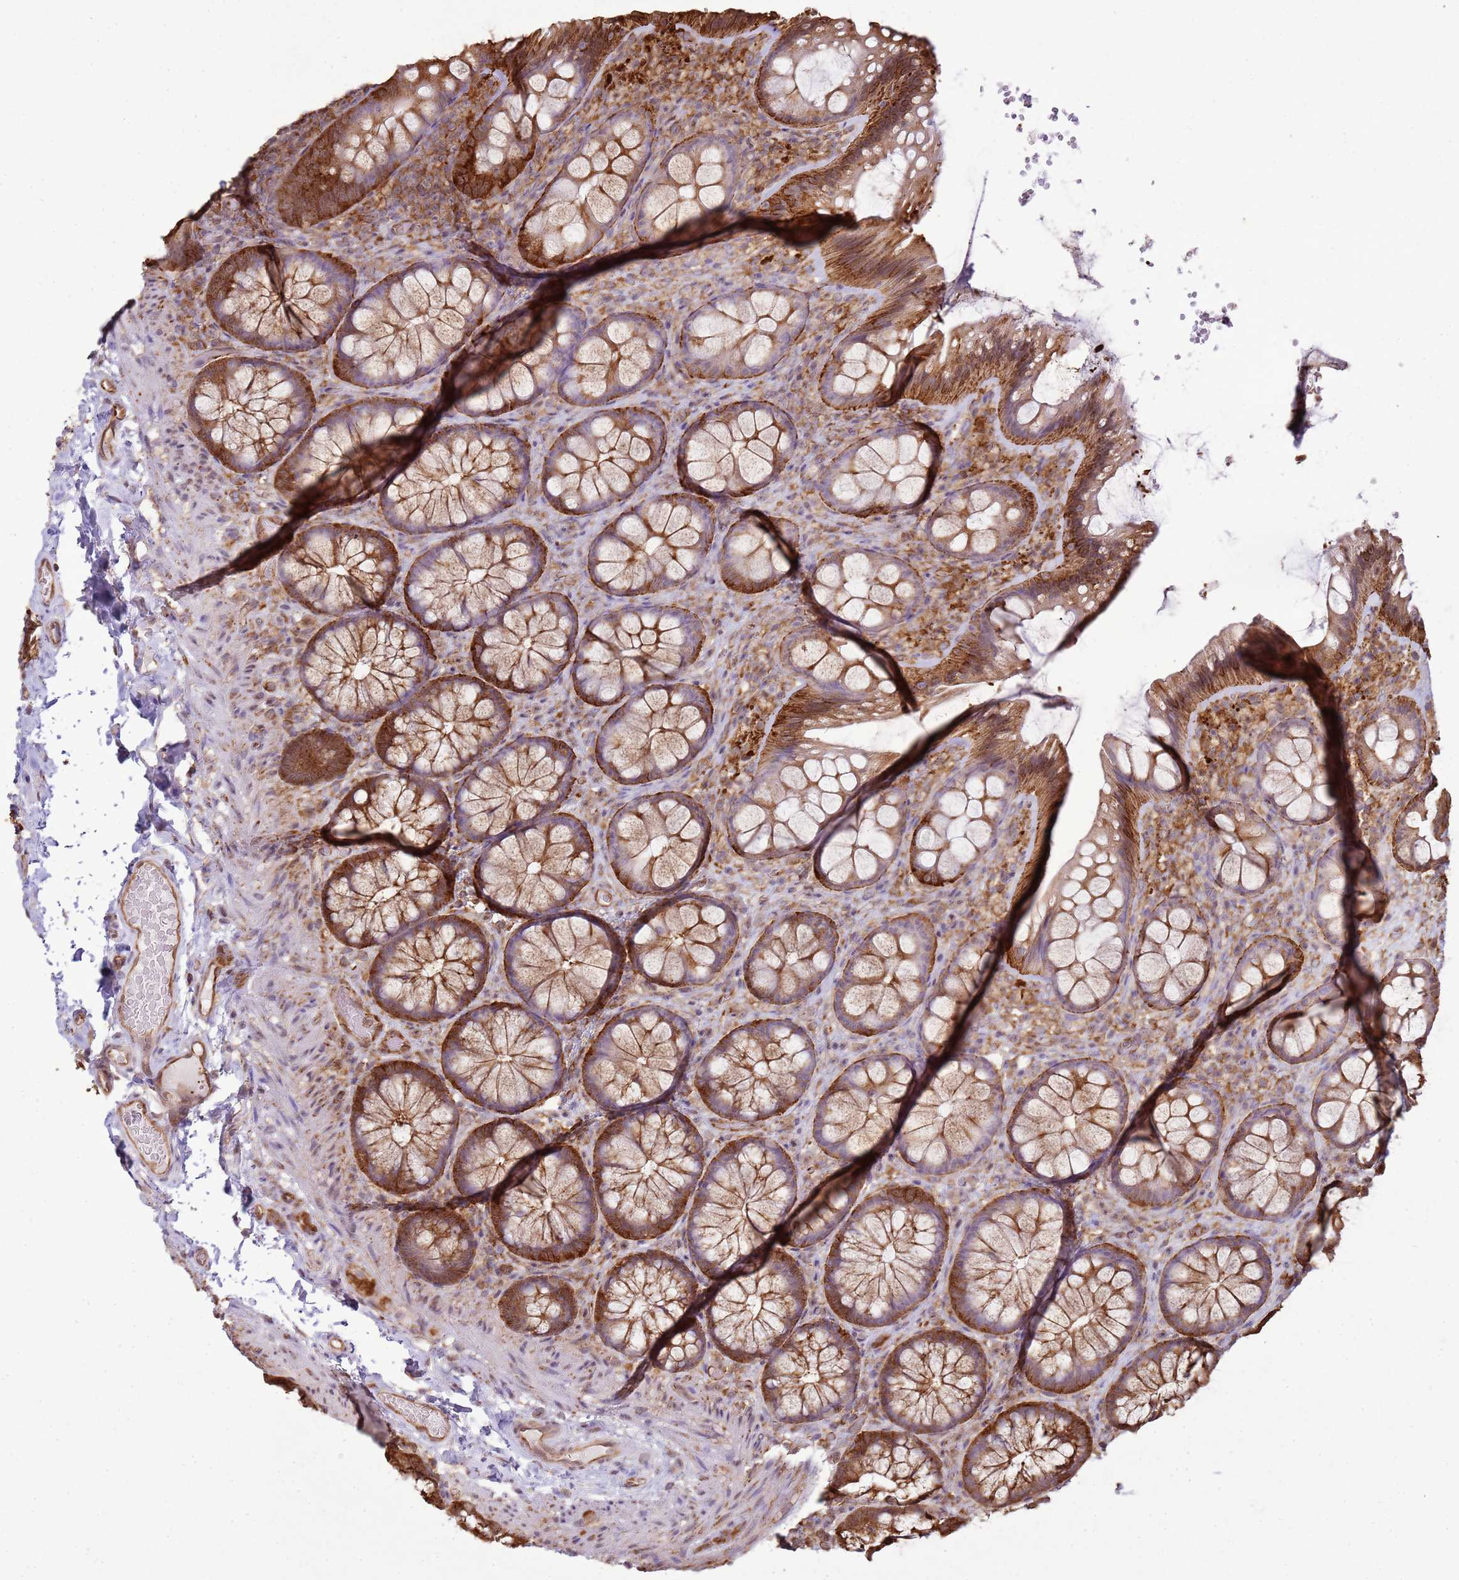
{"staining": {"intensity": "moderate", "quantity": ">75%", "location": "cytoplasmic/membranous"}, "tissue": "colon", "cell_type": "Endothelial cells", "image_type": "normal", "snomed": [{"axis": "morphology", "description": "Normal tissue, NOS"}, {"axis": "topography", "description": "Colon"}], "caption": "DAB immunohistochemical staining of normal colon exhibits moderate cytoplasmic/membranous protein expression in approximately >75% of endothelial cells.", "gene": "GABRE", "patient": {"sex": "male", "age": 46}}